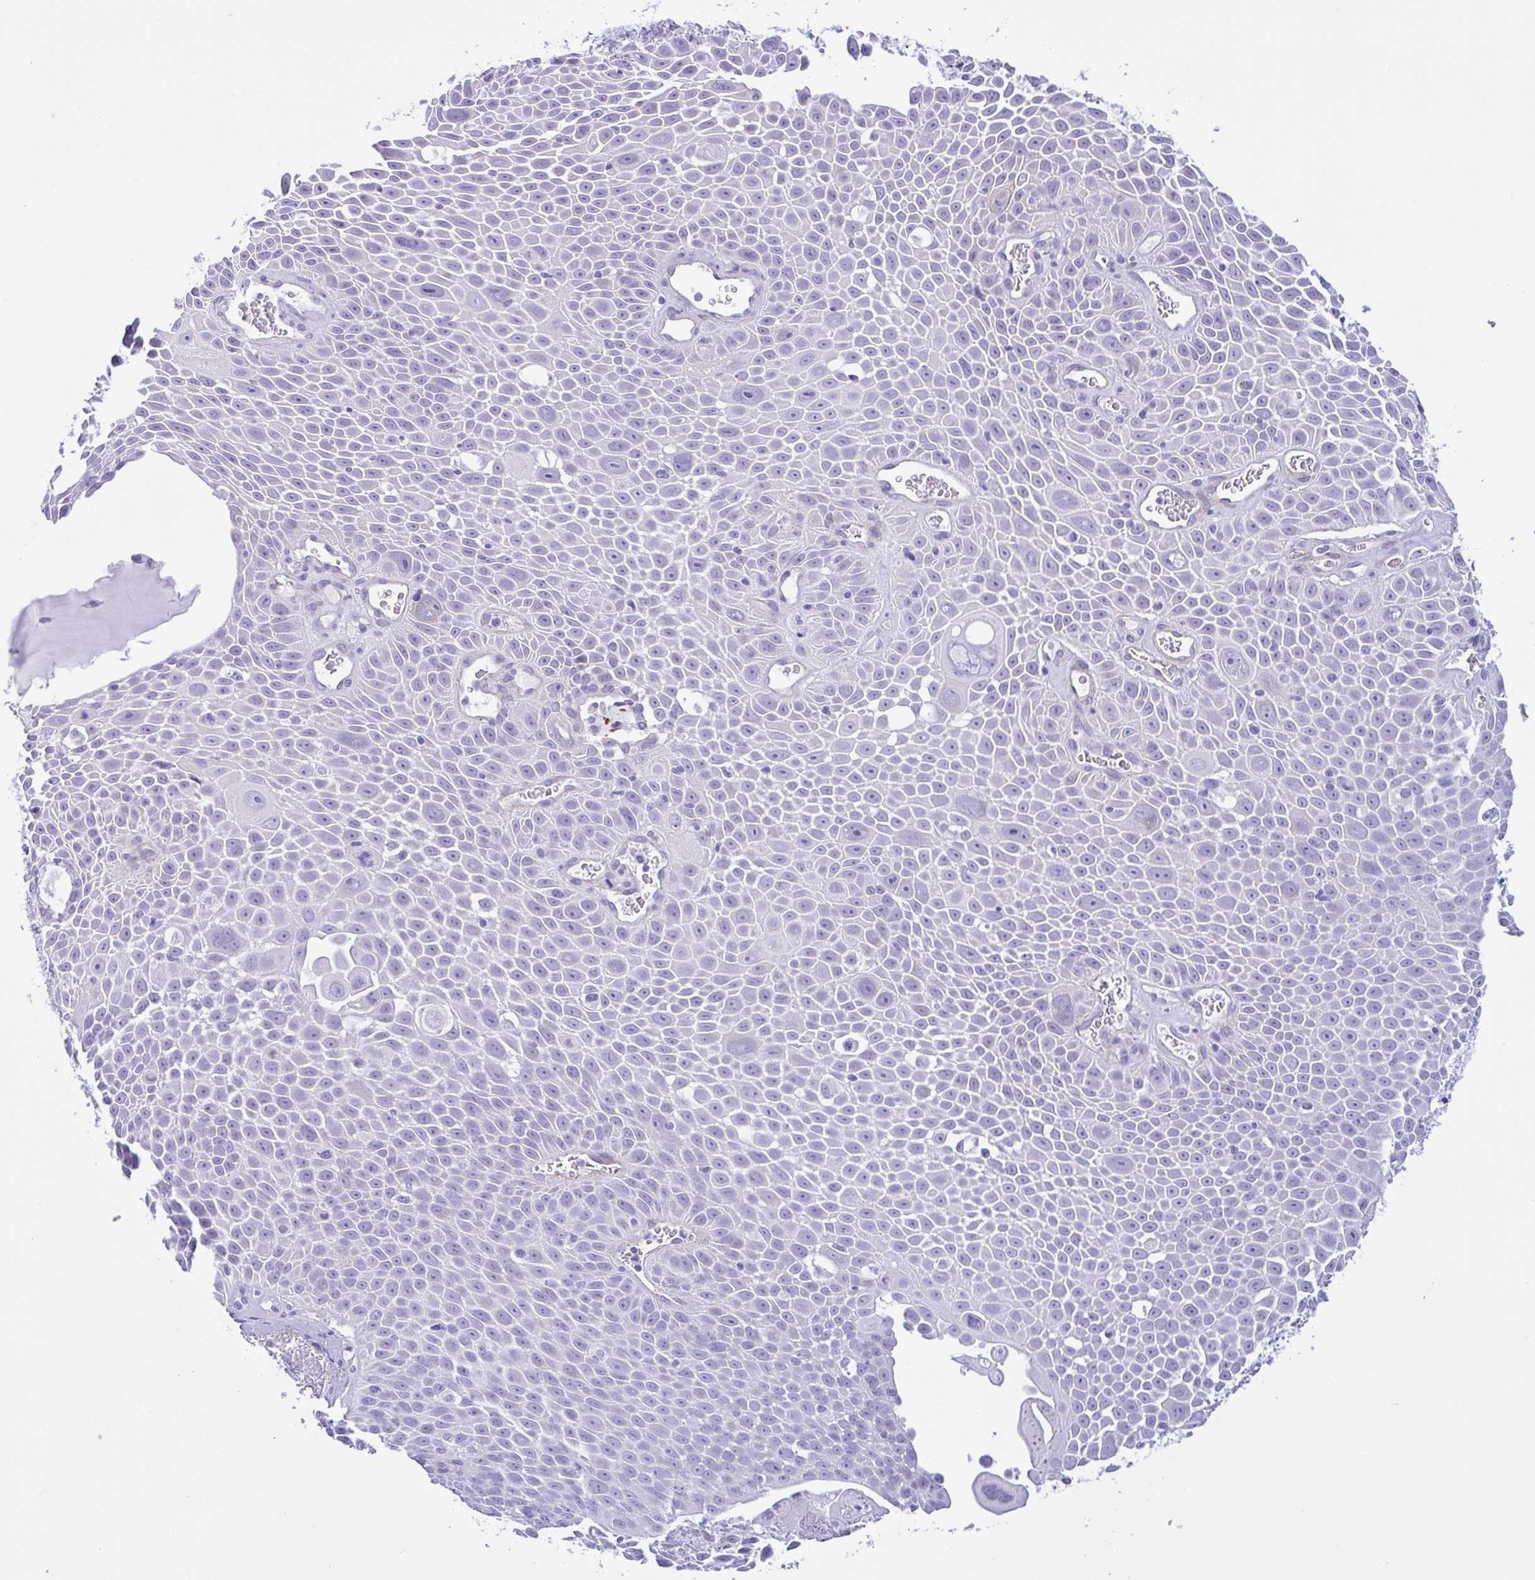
{"staining": {"intensity": "negative", "quantity": "none", "location": "none"}, "tissue": "lung cancer", "cell_type": "Tumor cells", "image_type": "cancer", "snomed": [{"axis": "morphology", "description": "Squamous cell carcinoma, NOS"}, {"axis": "morphology", "description": "Squamous cell carcinoma, metastatic, NOS"}, {"axis": "topography", "description": "Lymph node"}, {"axis": "topography", "description": "Lung"}], "caption": "Squamous cell carcinoma (lung) was stained to show a protein in brown. There is no significant expression in tumor cells.", "gene": "AHCYL2", "patient": {"sex": "female", "age": 62}}